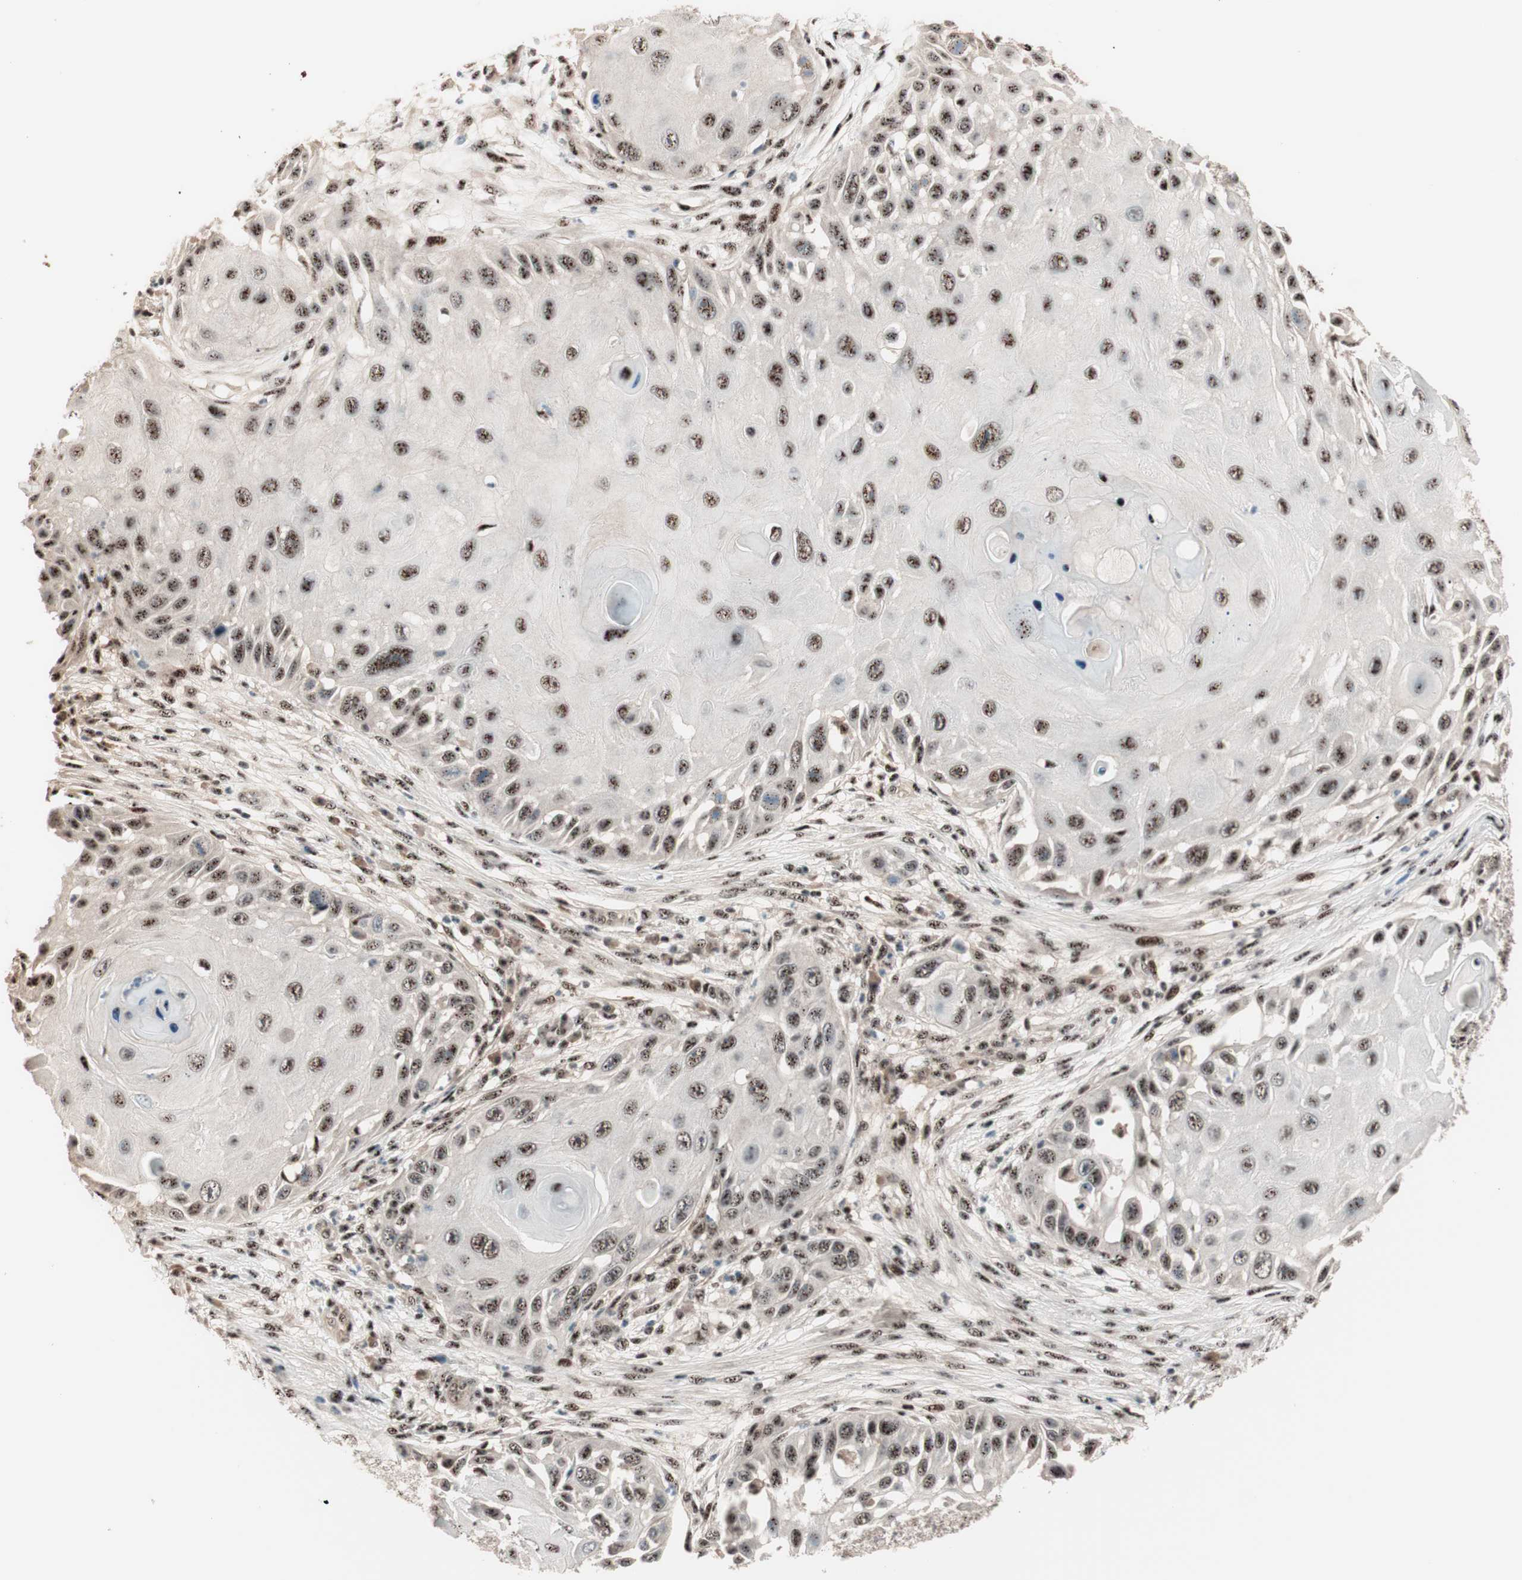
{"staining": {"intensity": "strong", "quantity": ">75%", "location": "nuclear"}, "tissue": "skin cancer", "cell_type": "Tumor cells", "image_type": "cancer", "snomed": [{"axis": "morphology", "description": "Squamous cell carcinoma, NOS"}, {"axis": "topography", "description": "Skin"}], "caption": "A histopathology image showing strong nuclear expression in about >75% of tumor cells in skin squamous cell carcinoma, as visualized by brown immunohistochemical staining.", "gene": "NR5A2", "patient": {"sex": "female", "age": 44}}